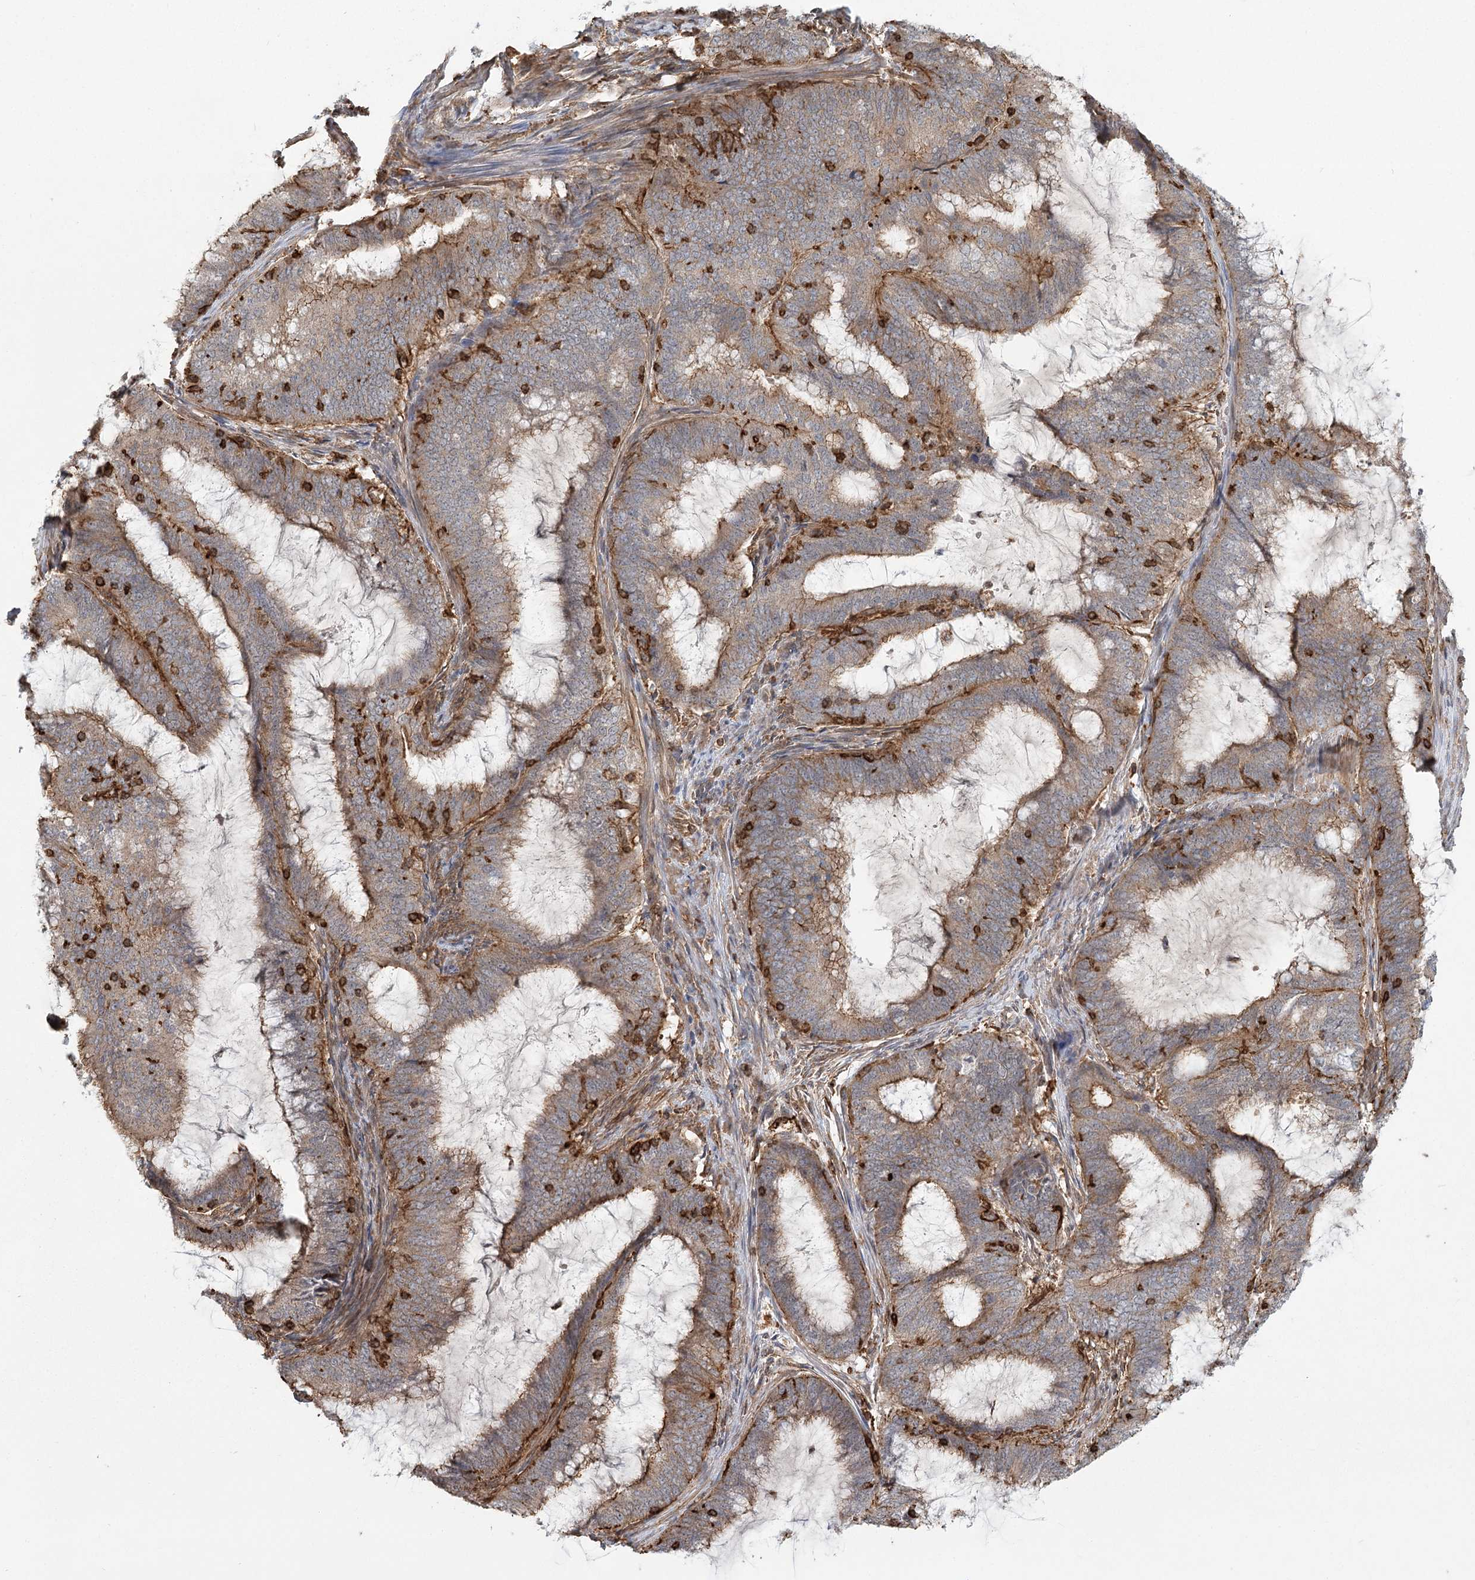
{"staining": {"intensity": "moderate", "quantity": "<25%", "location": "cytoplasmic/membranous"}, "tissue": "endometrial cancer", "cell_type": "Tumor cells", "image_type": "cancer", "snomed": [{"axis": "morphology", "description": "Adenocarcinoma, NOS"}, {"axis": "topography", "description": "Endometrium"}], "caption": "A micrograph showing moderate cytoplasmic/membranous expression in about <25% of tumor cells in endometrial adenocarcinoma, as visualized by brown immunohistochemical staining.", "gene": "MEPE", "patient": {"sex": "female", "age": 51}}